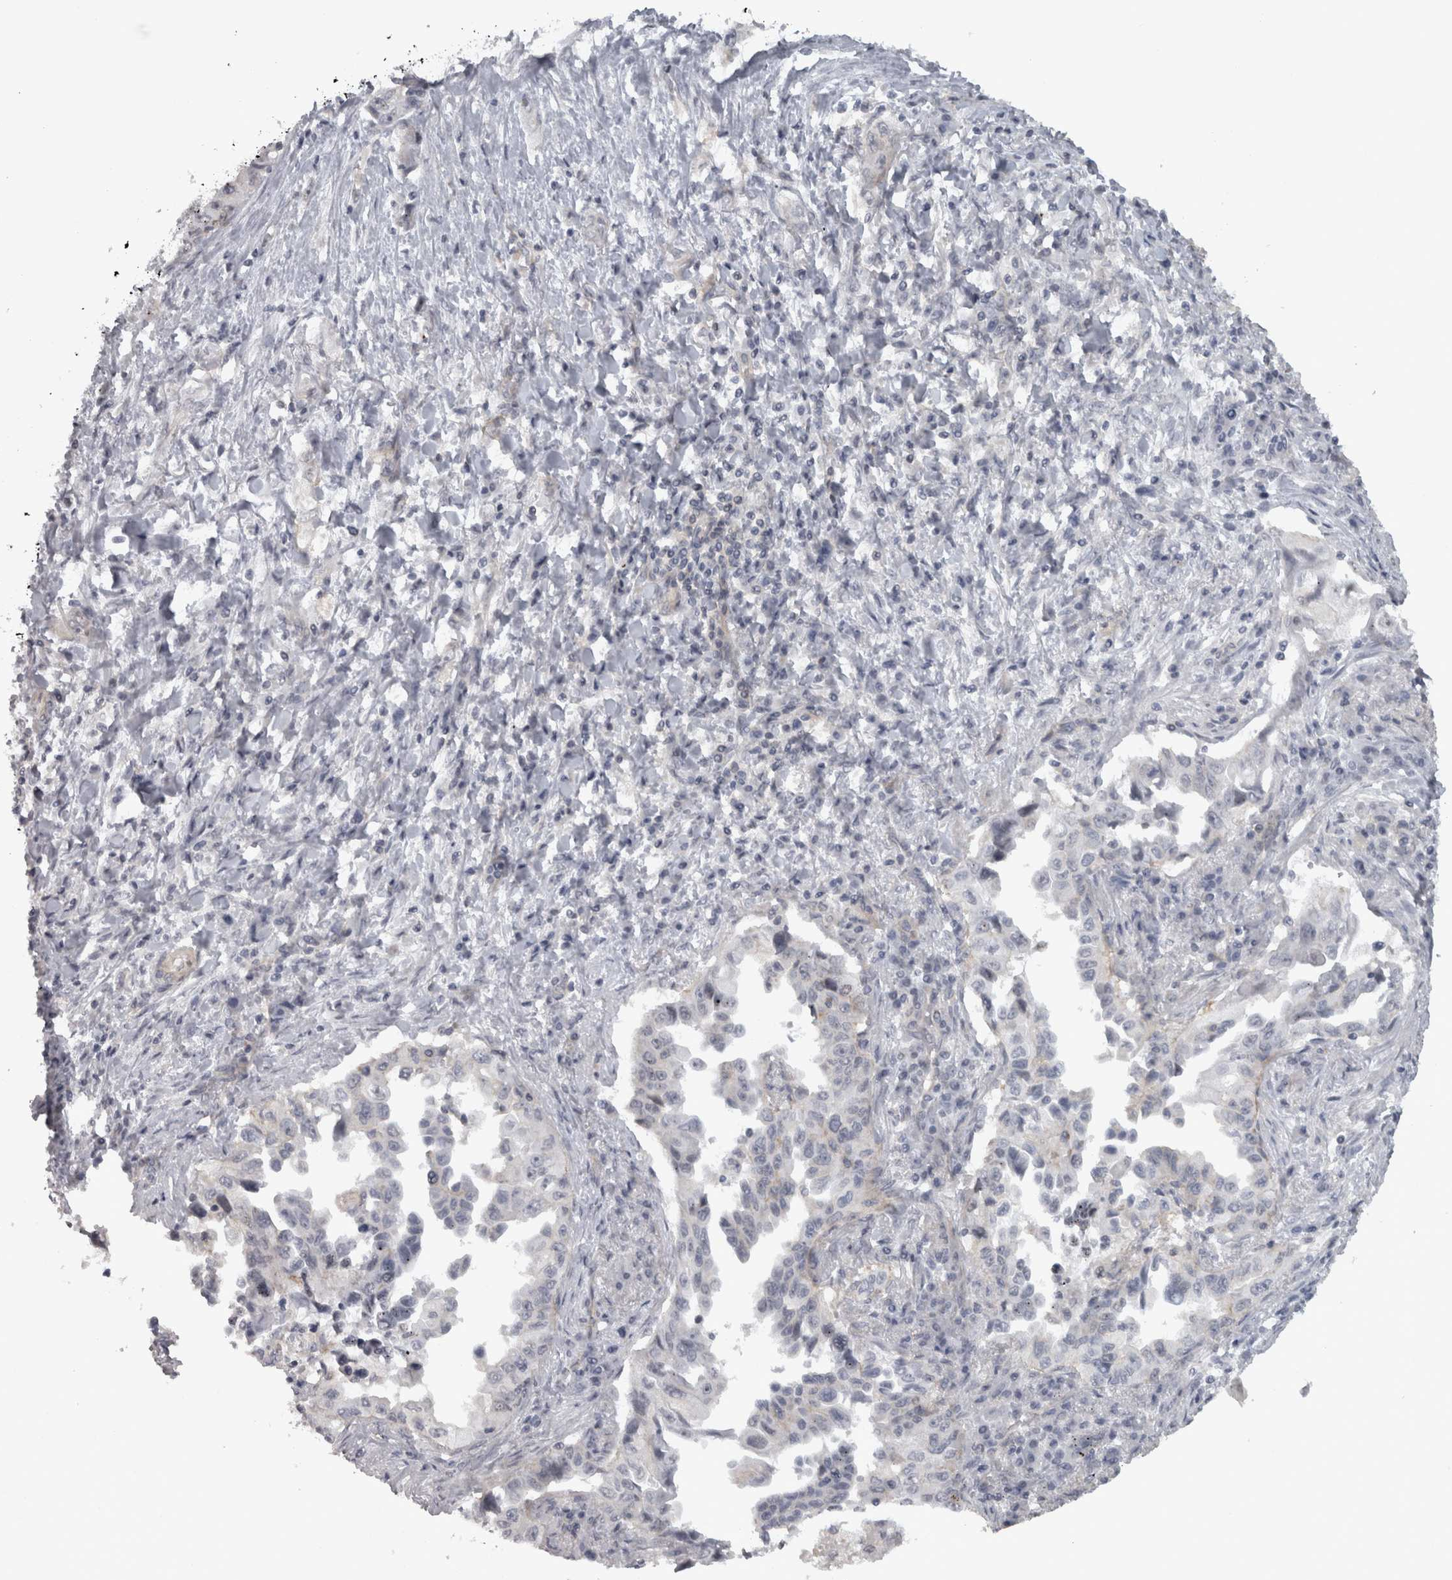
{"staining": {"intensity": "negative", "quantity": "none", "location": "none"}, "tissue": "lung cancer", "cell_type": "Tumor cells", "image_type": "cancer", "snomed": [{"axis": "morphology", "description": "Adenocarcinoma, NOS"}, {"axis": "topography", "description": "Lung"}], "caption": "Immunohistochemical staining of human lung adenocarcinoma shows no significant staining in tumor cells.", "gene": "PPP1R12B", "patient": {"sex": "female", "age": 51}}